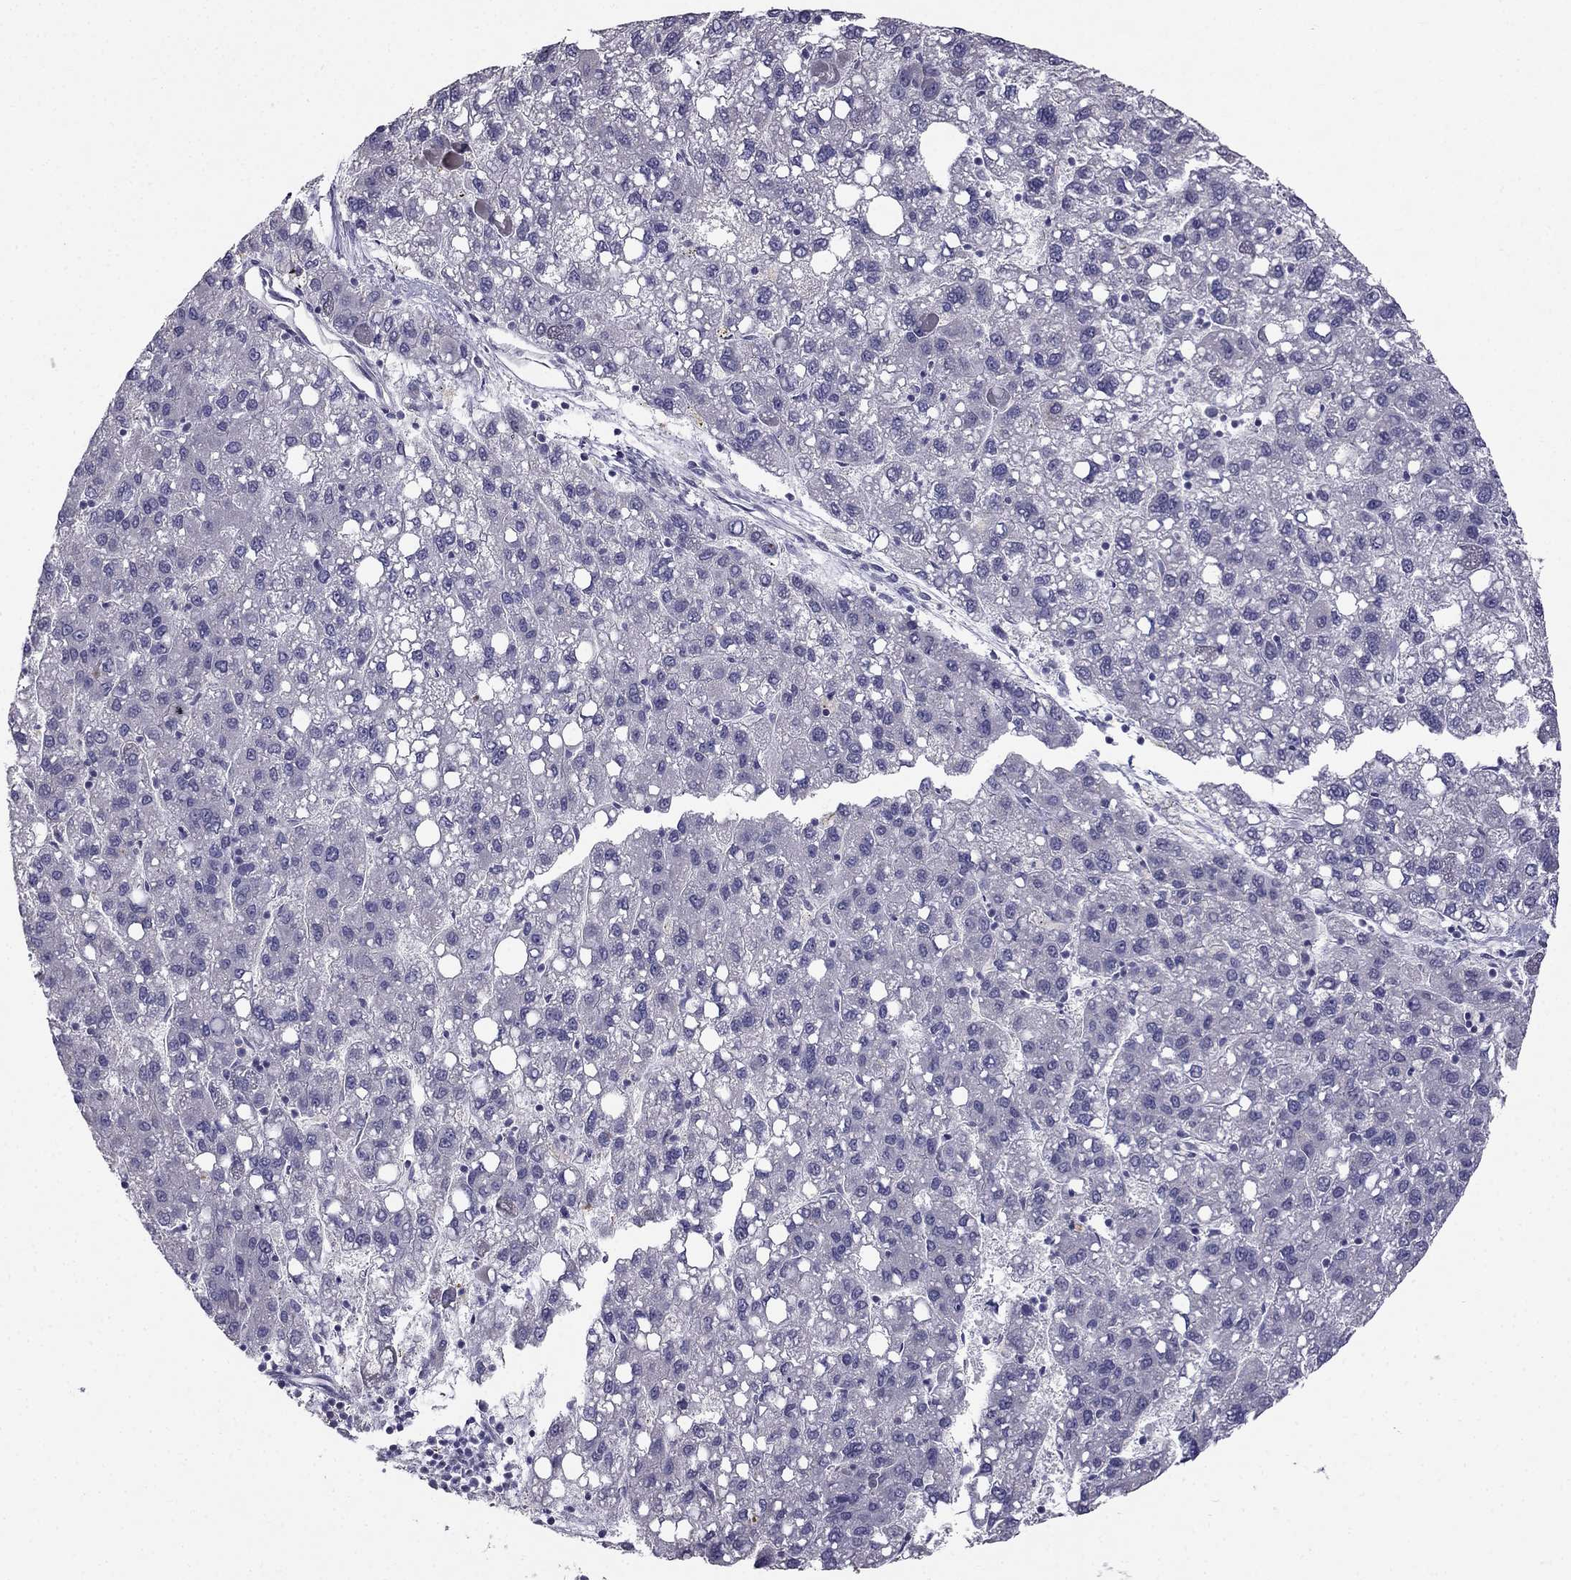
{"staining": {"intensity": "negative", "quantity": "none", "location": "none"}, "tissue": "liver cancer", "cell_type": "Tumor cells", "image_type": "cancer", "snomed": [{"axis": "morphology", "description": "Carcinoma, Hepatocellular, NOS"}, {"axis": "topography", "description": "Liver"}], "caption": "The micrograph demonstrates no significant expression in tumor cells of hepatocellular carcinoma (liver).", "gene": "HSFX1", "patient": {"sex": "female", "age": 82}}